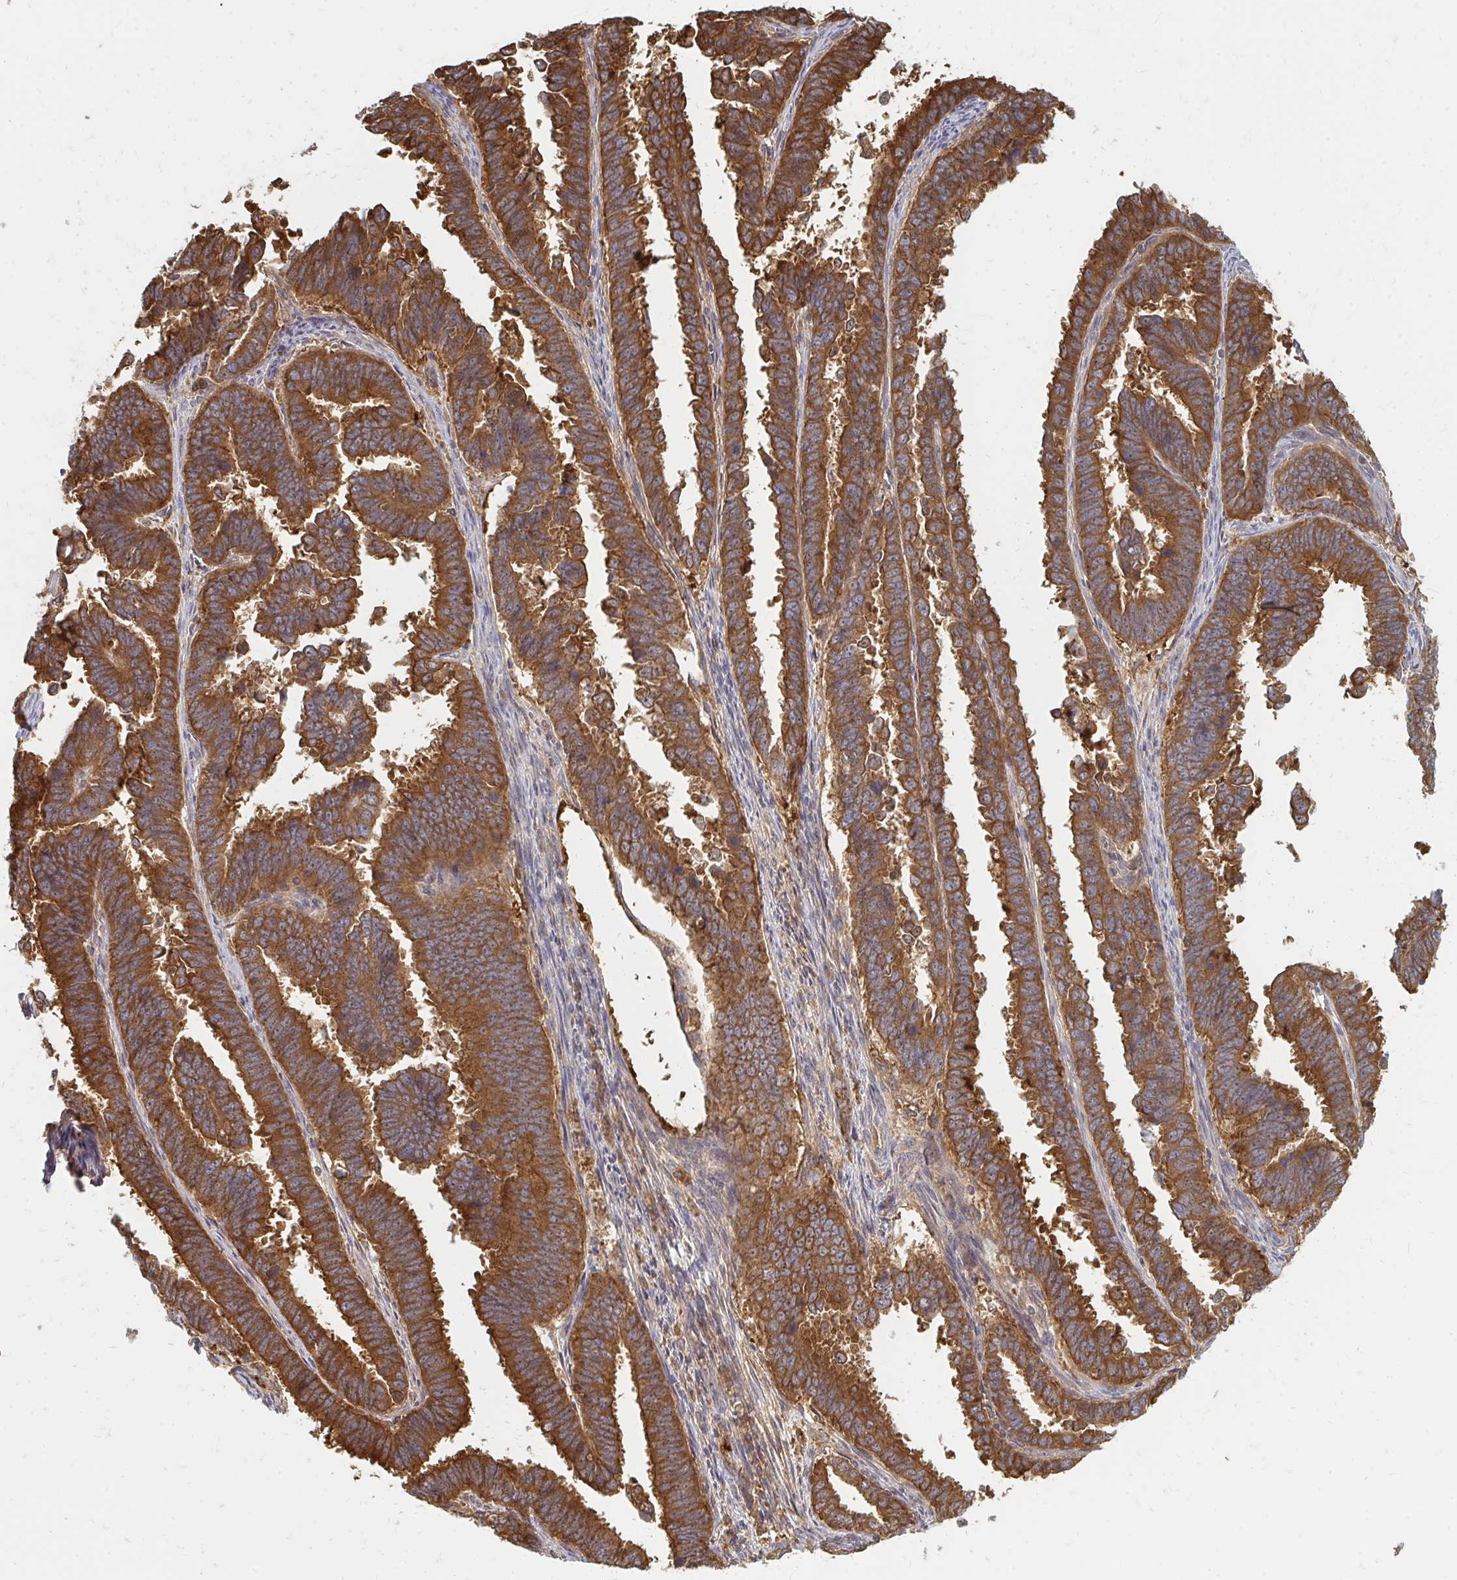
{"staining": {"intensity": "strong", "quantity": ">75%", "location": "cytoplasmic/membranous"}, "tissue": "endometrial cancer", "cell_type": "Tumor cells", "image_type": "cancer", "snomed": [{"axis": "morphology", "description": "Adenocarcinoma, NOS"}, {"axis": "topography", "description": "Endometrium"}], "caption": "Immunohistochemical staining of human endometrial cancer (adenocarcinoma) demonstrates strong cytoplasmic/membranous protein expression in approximately >75% of tumor cells.", "gene": "ZNF285", "patient": {"sex": "female", "age": 75}}